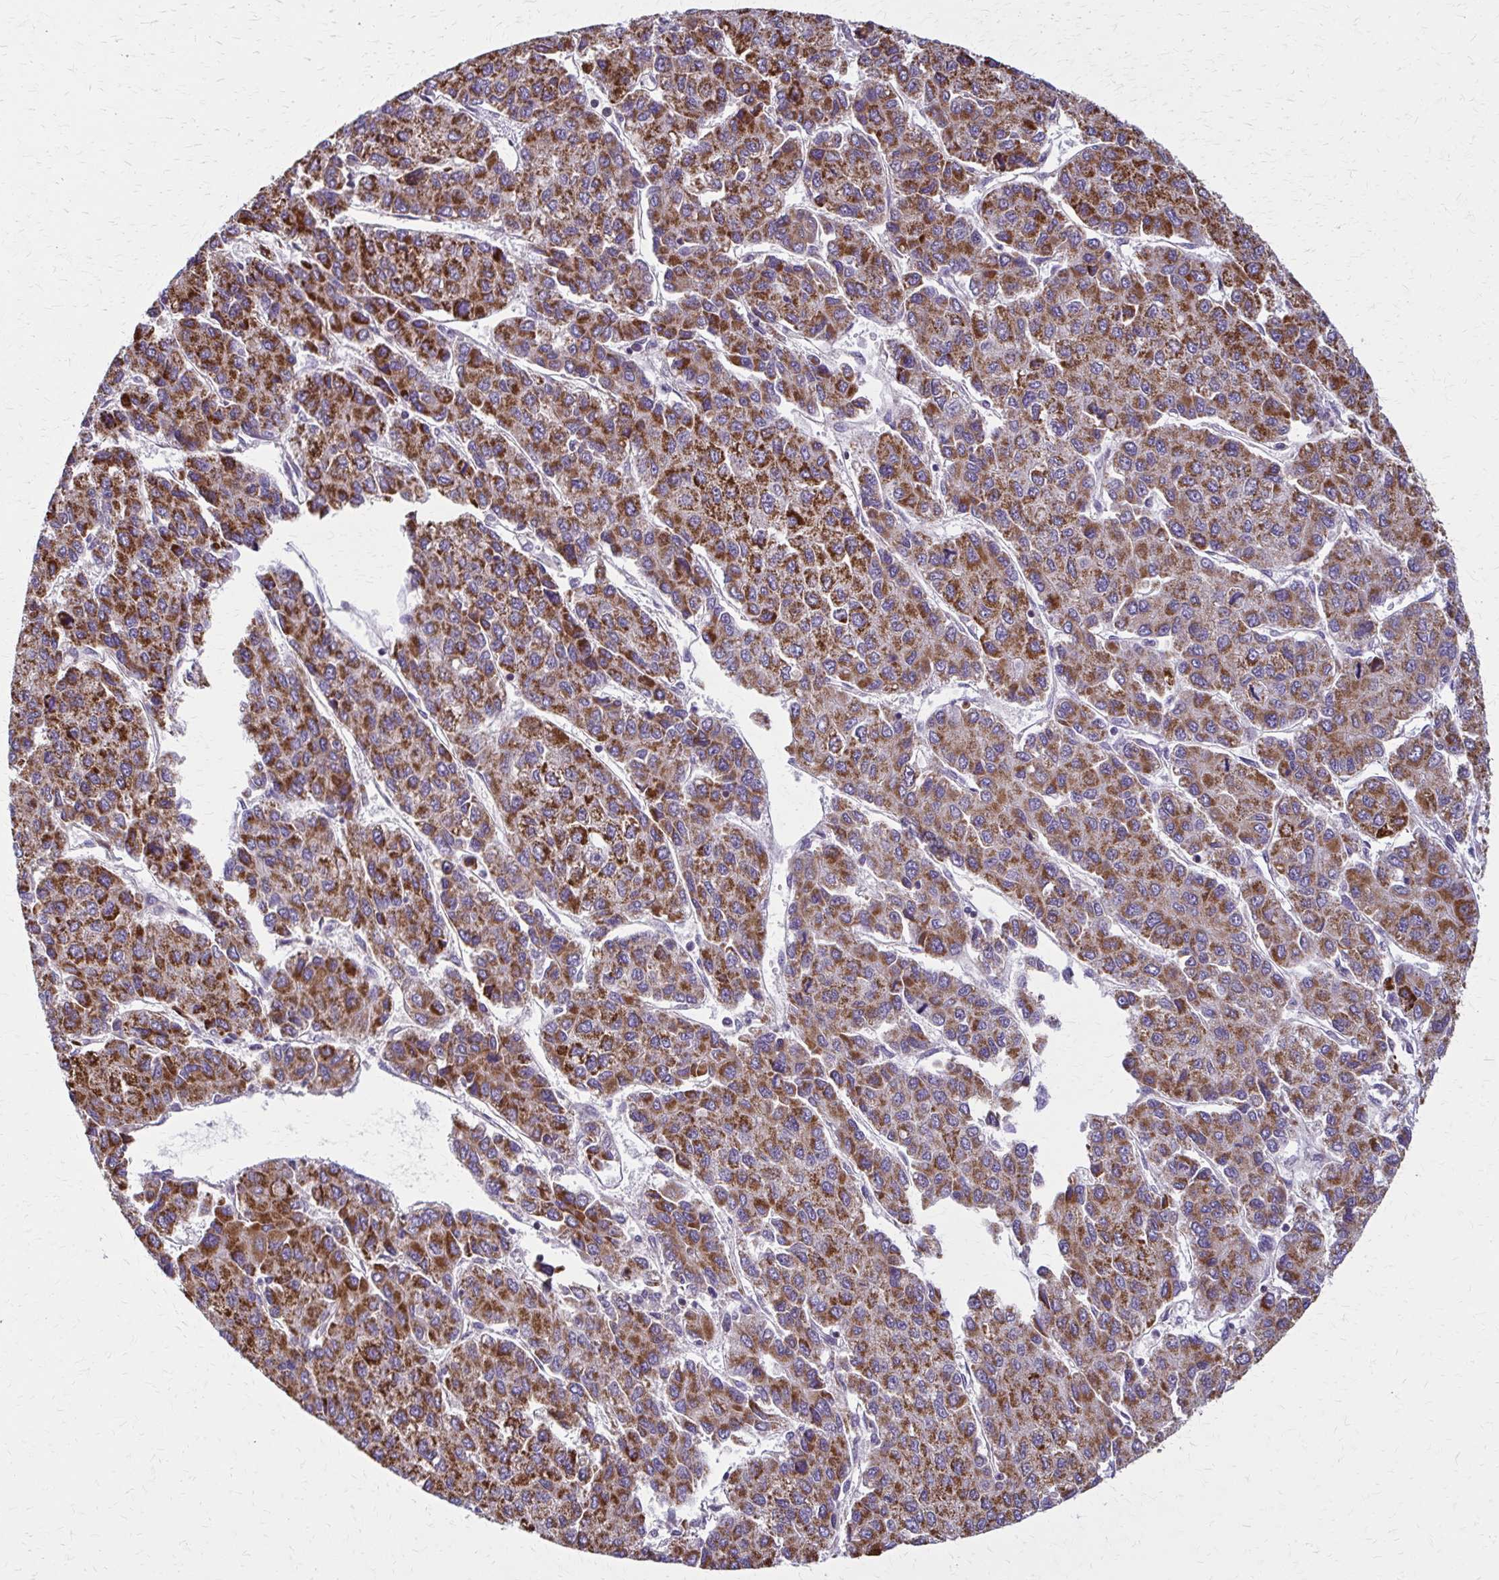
{"staining": {"intensity": "strong", "quantity": ">75%", "location": "cytoplasmic/membranous"}, "tissue": "liver cancer", "cell_type": "Tumor cells", "image_type": "cancer", "snomed": [{"axis": "morphology", "description": "Carcinoma, Hepatocellular, NOS"}, {"axis": "topography", "description": "Liver"}], "caption": "Liver hepatocellular carcinoma stained with a protein marker displays strong staining in tumor cells.", "gene": "TVP23A", "patient": {"sex": "female", "age": 66}}